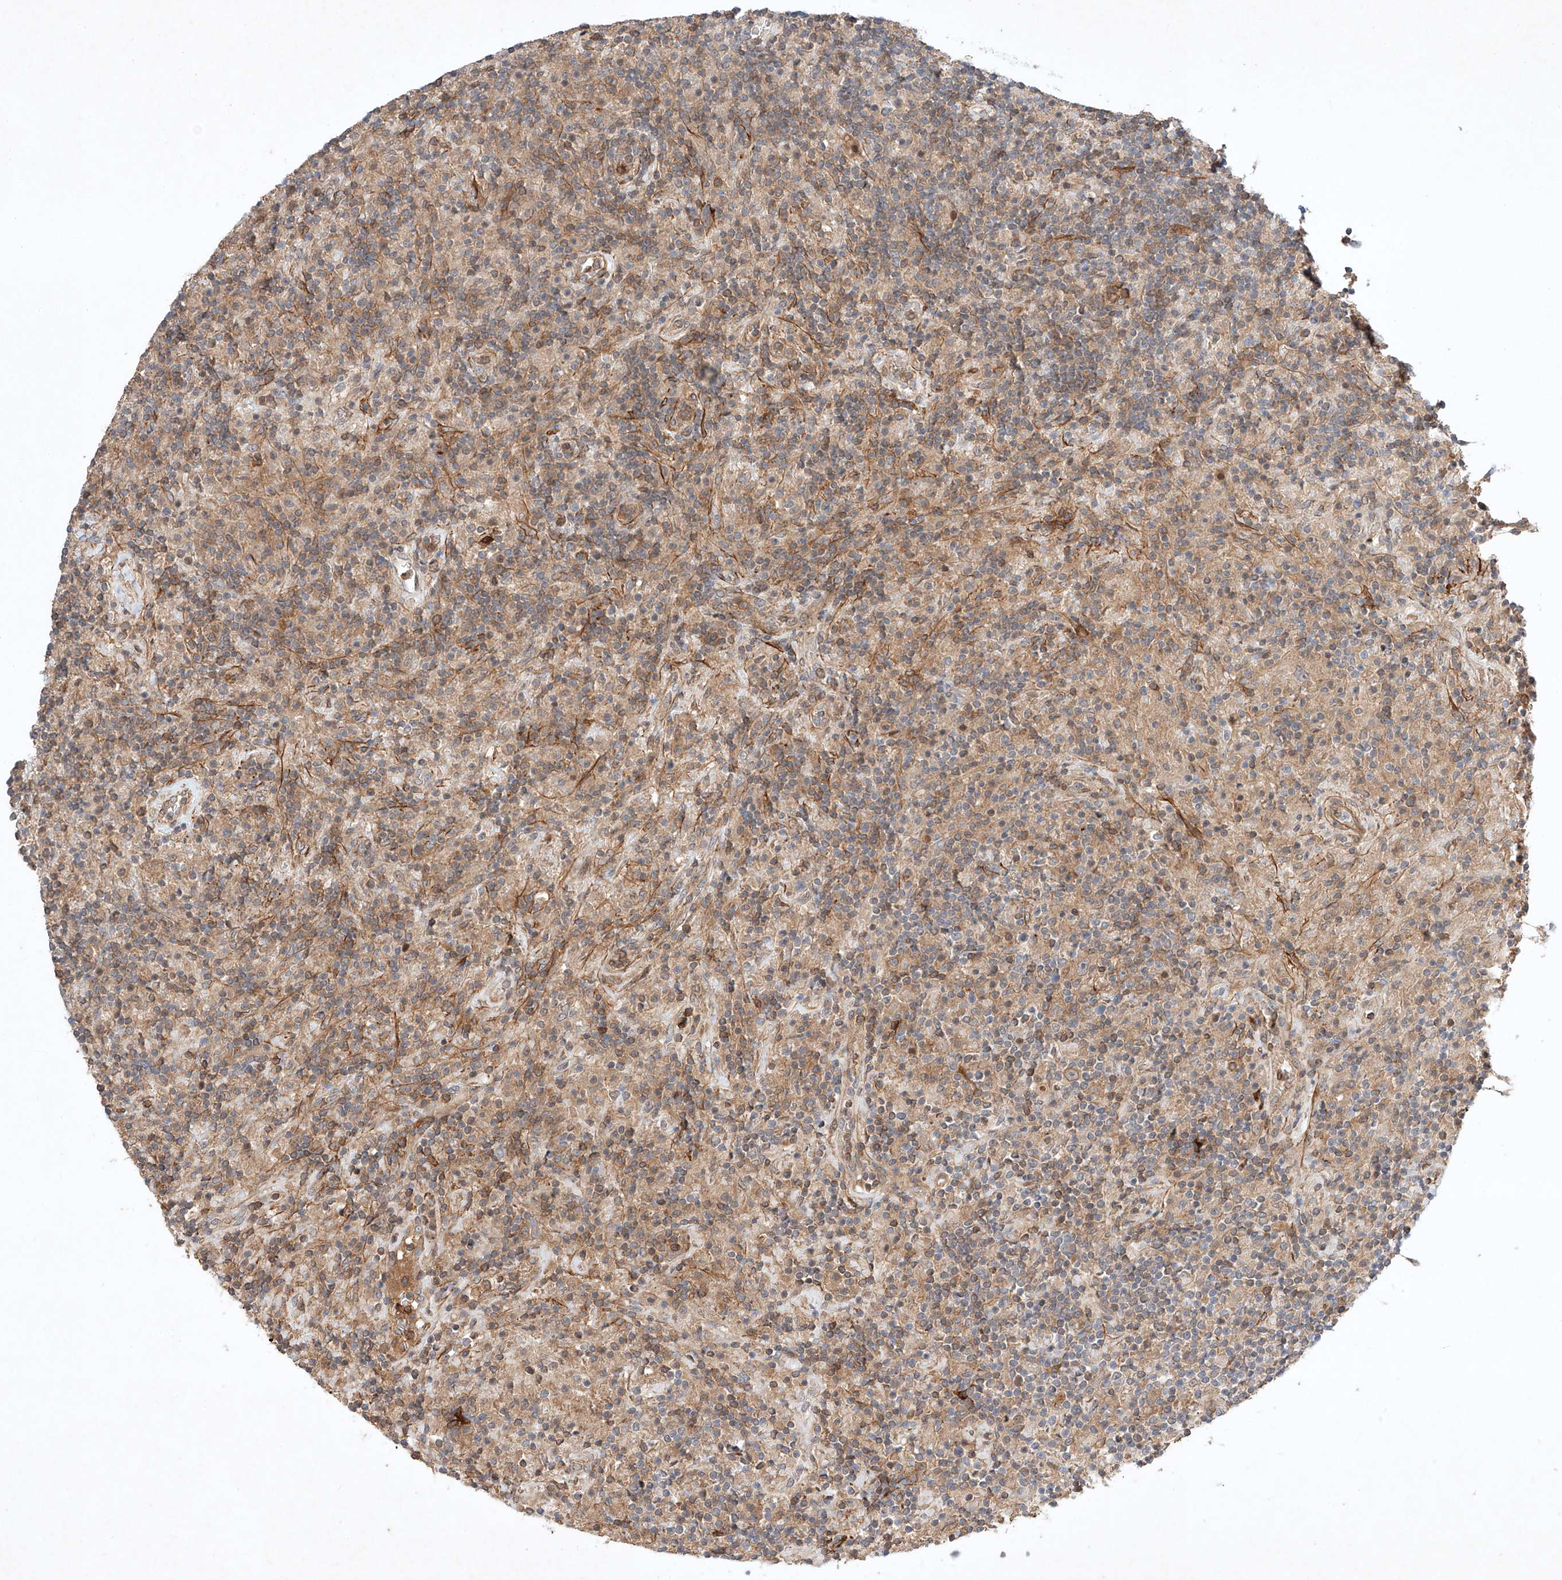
{"staining": {"intensity": "negative", "quantity": "none", "location": "none"}, "tissue": "lymphoma", "cell_type": "Tumor cells", "image_type": "cancer", "snomed": [{"axis": "morphology", "description": "Hodgkin's disease, NOS"}, {"axis": "topography", "description": "Lymph node"}], "caption": "A histopathology image of human Hodgkin's disease is negative for staining in tumor cells.", "gene": "ARHGAP33", "patient": {"sex": "male", "age": 70}}